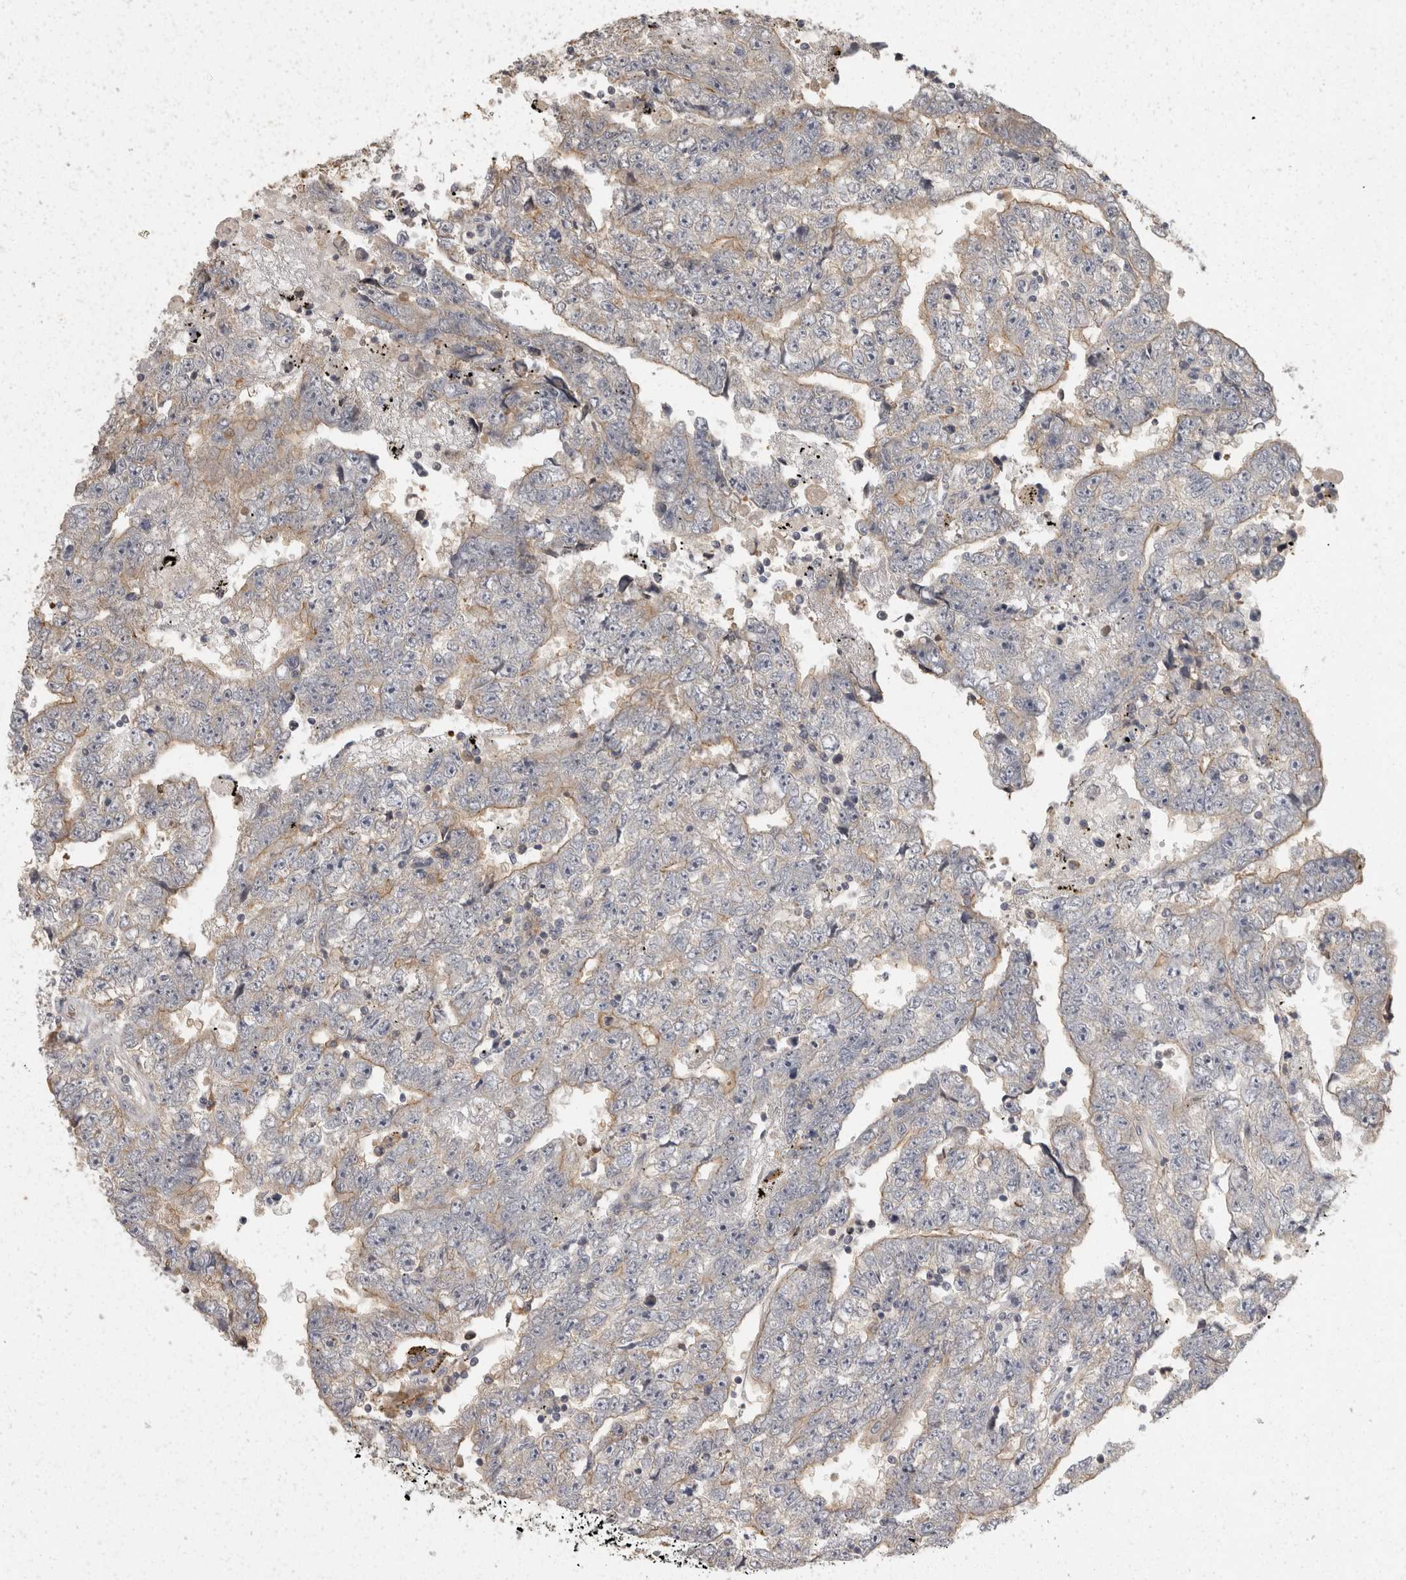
{"staining": {"intensity": "weak", "quantity": "<25%", "location": "cytoplasmic/membranous"}, "tissue": "testis cancer", "cell_type": "Tumor cells", "image_type": "cancer", "snomed": [{"axis": "morphology", "description": "Carcinoma, Embryonal, NOS"}, {"axis": "topography", "description": "Testis"}], "caption": "Image shows no protein staining in tumor cells of embryonal carcinoma (testis) tissue.", "gene": "ACAT2", "patient": {"sex": "male", "age": 25}}